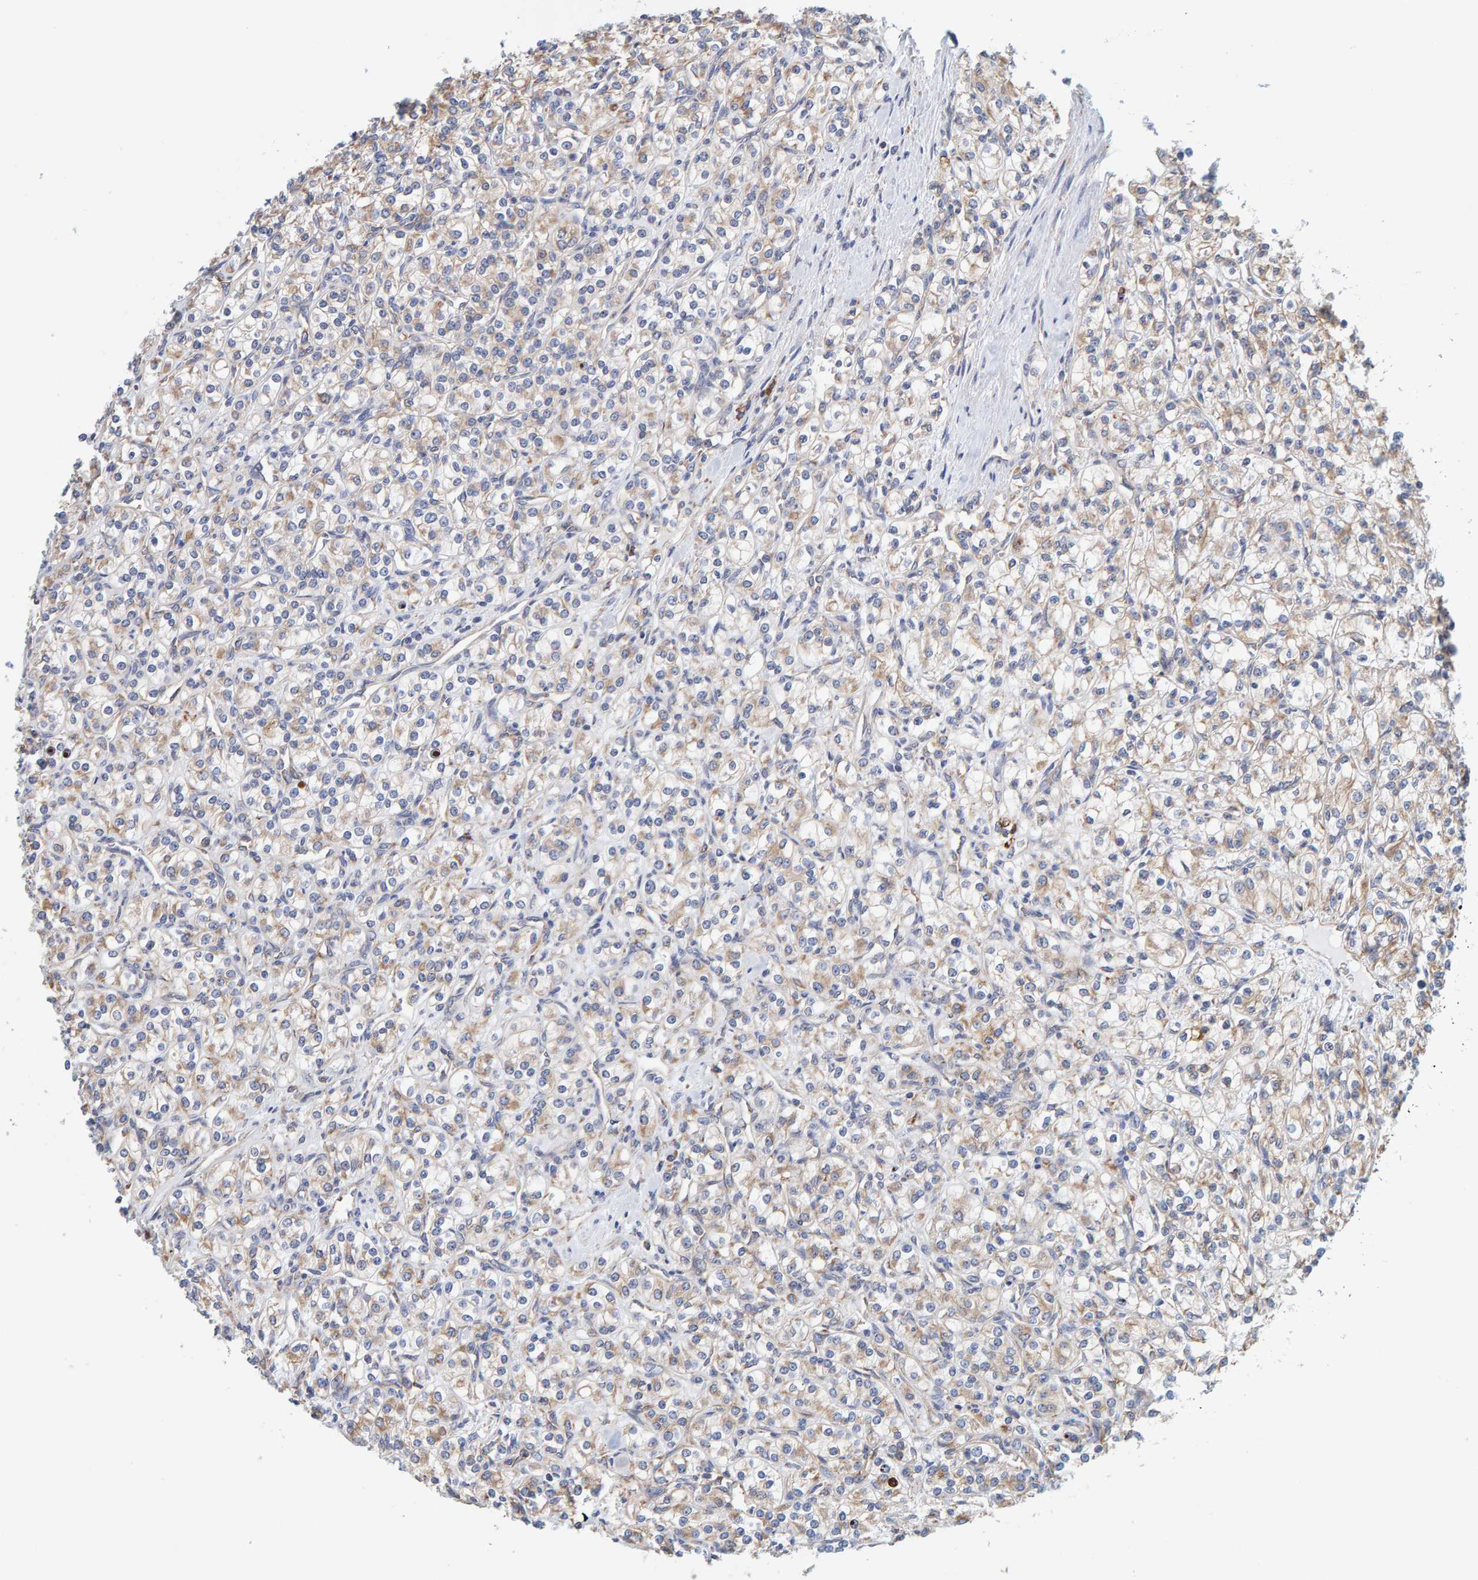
{"staining": {"intensity": "weak", "quantity": ">75%", "location": "cytoplasmic/membranous"}, "tissue": "renal cancer", "cell_type": "Tumor cells", "image_type": "cancer", "snomed": [{"axis": "morphology", "description": "Adenocarcinoma, NOS"}, {"axis": "topography", "description": "Kidney"}], "caption": "Protein staining of renal cancer (adenocarcinoma) tissue displays weak cytoplasmic/membranous staining in about >75% of tumor cells.", "gene": "SGPL1", "patient": {"sex": "male", "age": 77}}